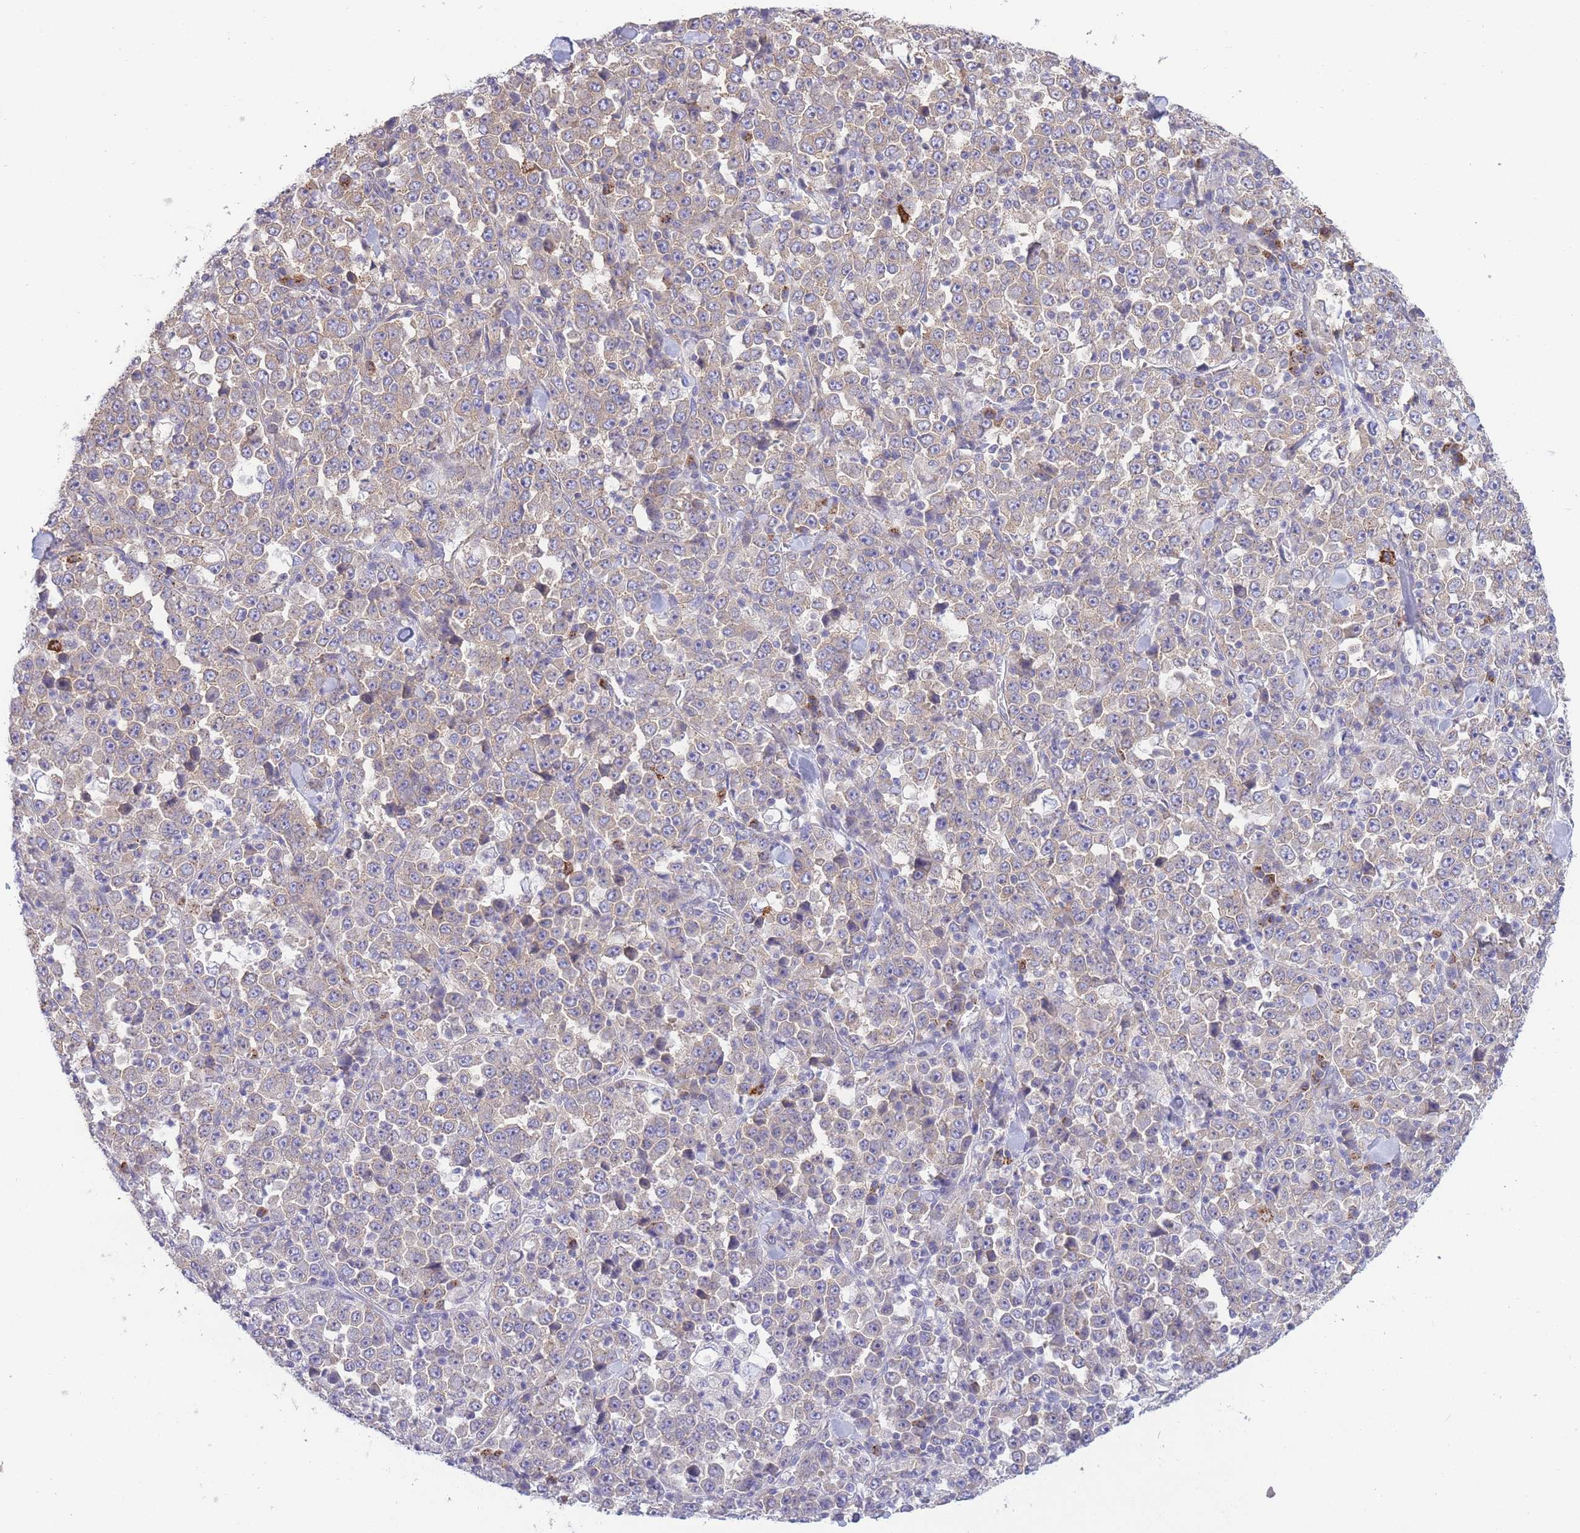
{"staining": {"intensity": "negative", "quantity": "none", "location": "none"}, "tissue": "stomach cancer", "cell_type": "Tumor cells", "image_type": "cancer", "snomed": [{"axis": "morphology", "description": "Normal tissue, NOS"}, {"axis": "morphology", "description": "Adenocarcinoma, NOS"}, {"axis": "topography", "description": "Stomach, upper"}, {"axis": "topography", "description": "Stomach"}], "caption": "Tumor cells show no significant expression in stomach cancer.", "gene": "COPG2", "patient": {"sex": "male", "age": 59}}